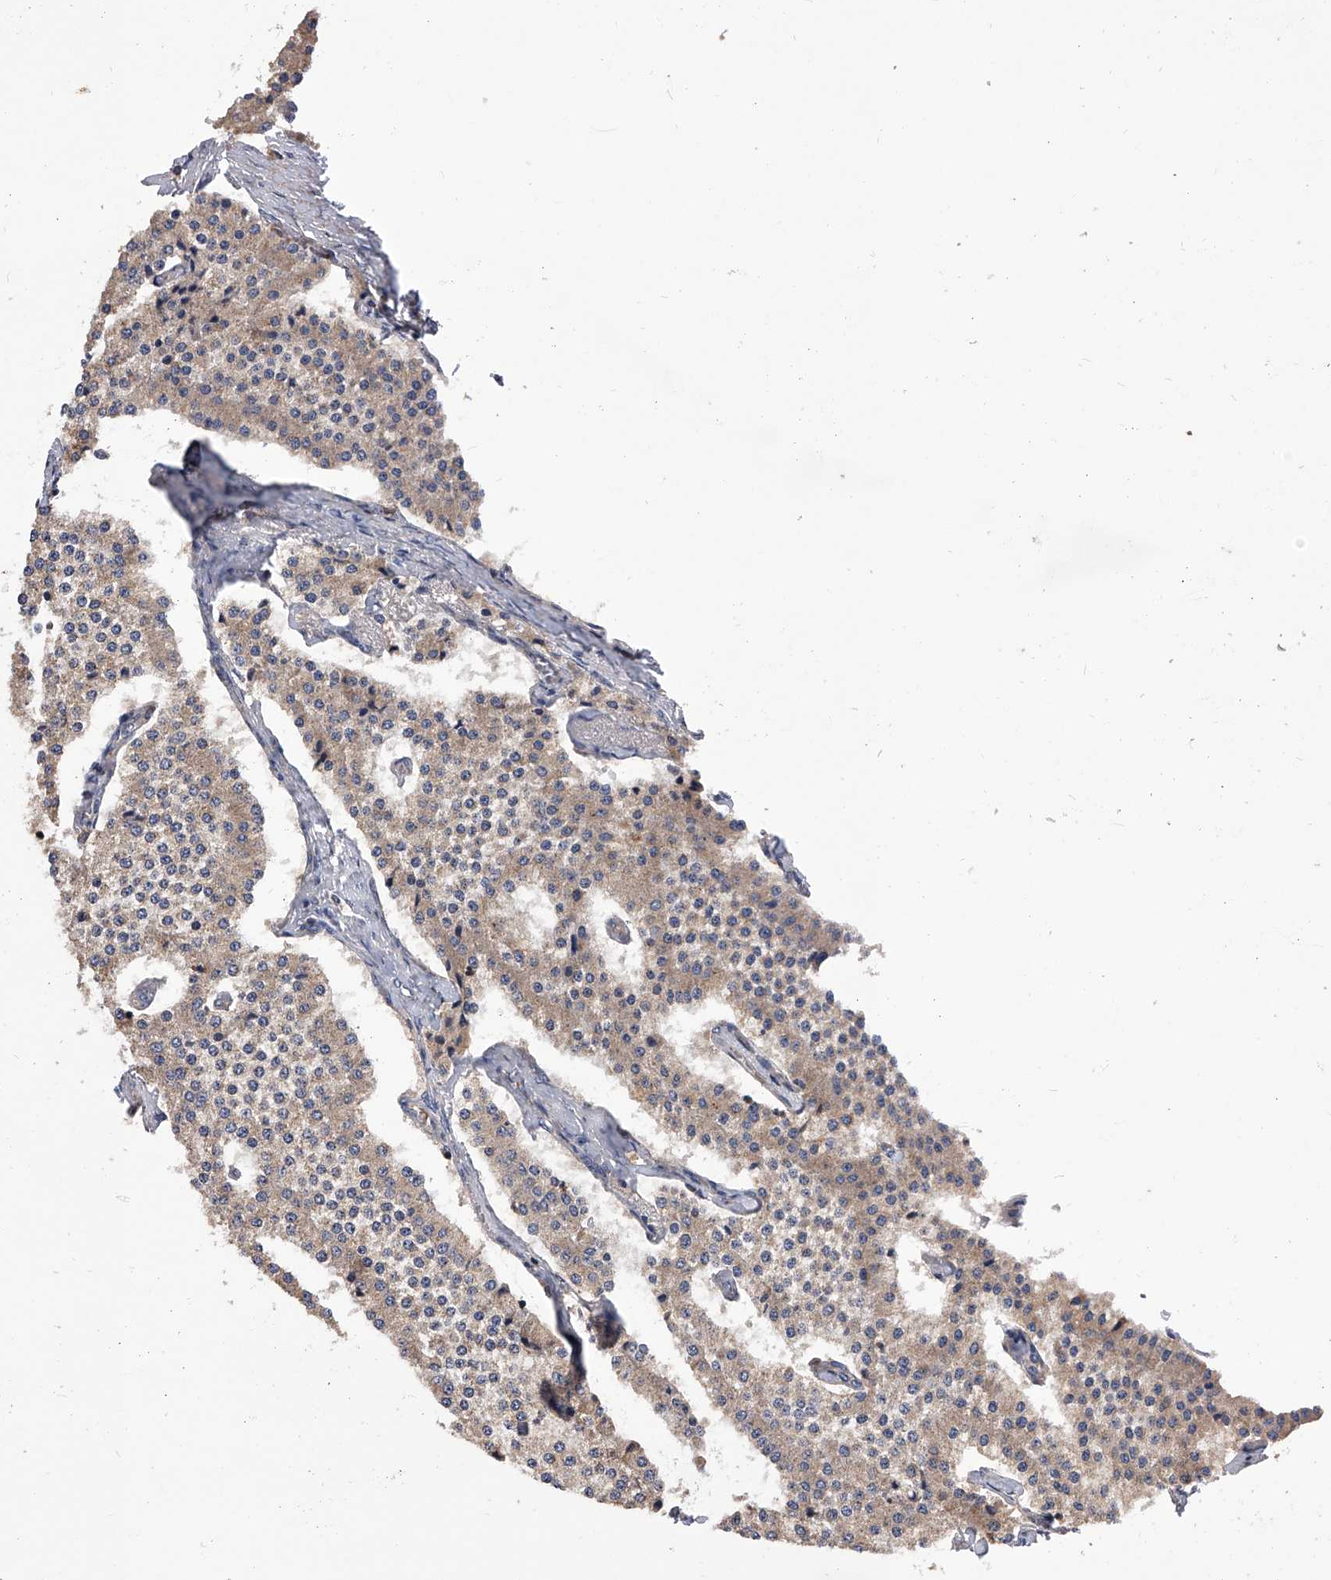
{"staining": {"intensity": "weak", "quantity": ">75%", "location": "cytoplasmic/membranous"}, "tissue": "carcinoid", "cell_type": "Tumor cells", "image_type": "cancer", "snomed": [{"axis": "morphology", "description": "Carcinoid, malignant, NOS"}, {"axis": "topography", "description": "Colon"}], "caption": "An image showing weak cytoplasmic/membranous staining in about >75% of tumor cells in carcinoid, as visualized by brown immunohistochemical staining.", "gene": "CUL7", "patient": {"sex": "female", "age": 52}}